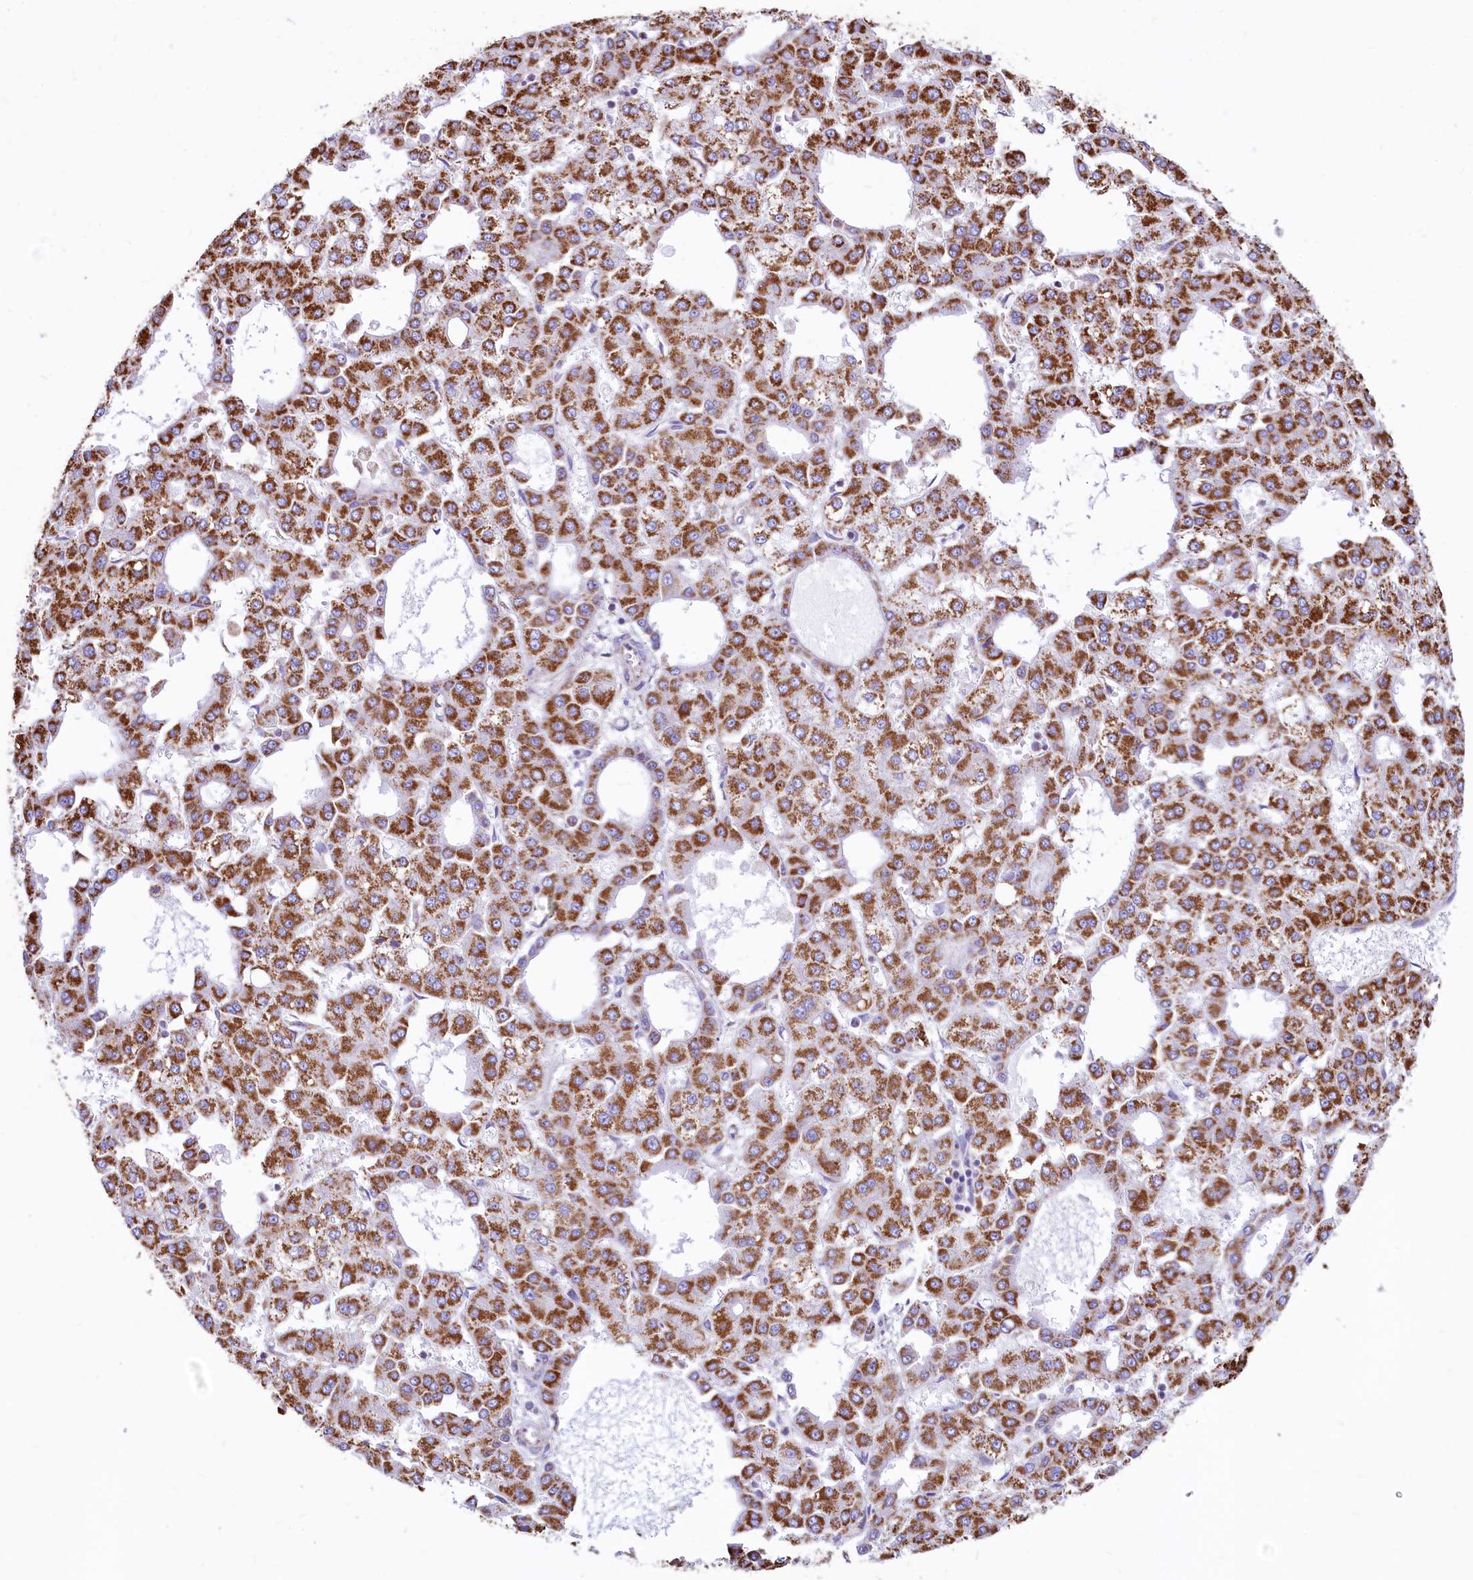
{"staining": {"intensity": "strong", "quantity": ">75%", "location": "cytoplasmic/membranous"}, "tissue": "liver cancer", "cell_type": "Tumor cells", "image_type": "cancer", "snomed": [{"axis": "morphology", "description": "Carcinoma, Hepatocellular, NOS"}, {"axis": "topography", "description": "Liver"}], "caption": "Liver cancer tissue shows strong cytoplasmic/membranous positivity in approximately >75% of tumor cells, visualized by immunohistochemistry.", "gene": "VWCE", "patient": {"sex": "male", "age": 47}}